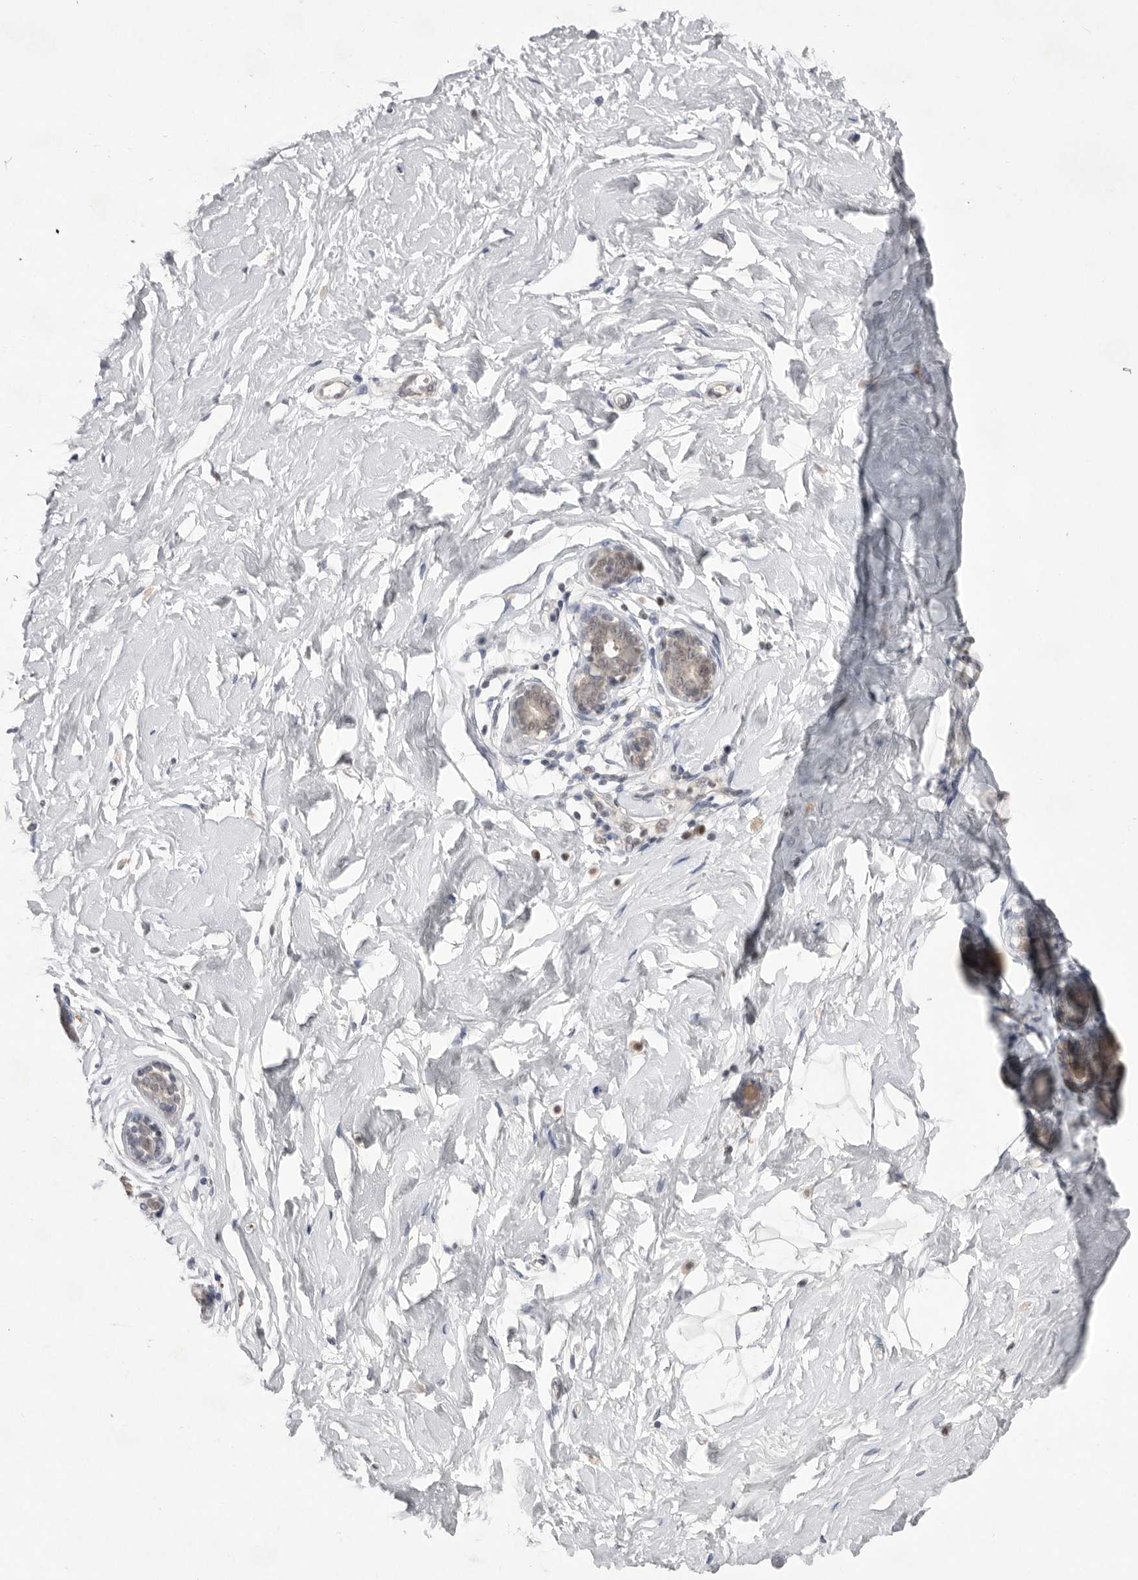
{"staining": {"intensity": "negative", "quantity": "none", "location": "none"}, "tissue": "breast", "cell_type": "Adipocytes", "image_type": "normal", "snomed": [{"axis": "morphology", "description": "Normal tissue, NOS"}, {"axis": "morphology", "description": "Adenoma, NOS"}, {"axis": "topography", "description": "Breast"}], "caption": "Immunohistochemistry (IHC) of normal human breast reveals no staining in adipocytes.", "gene": "HUS1", "patient": {"sex": "female", "age": 23}}